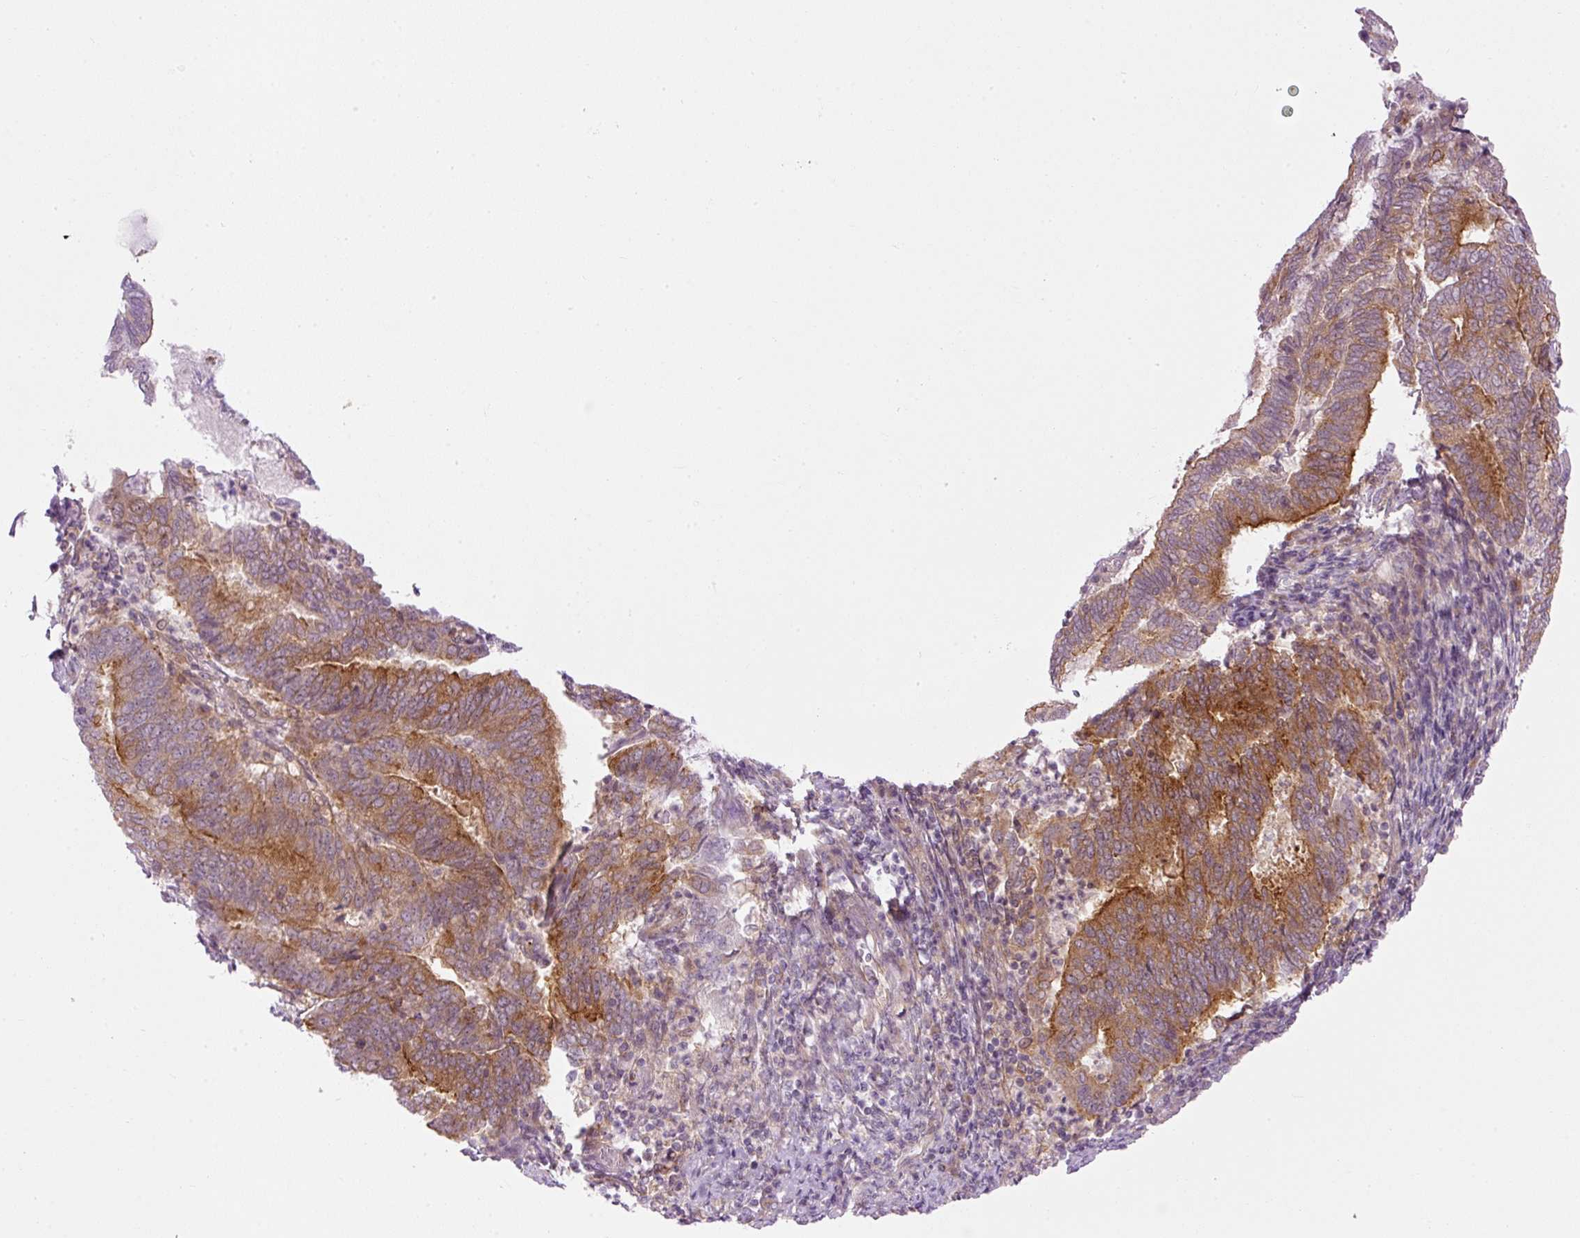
{"staining": {"intensity": "moderate", "quantity": ">75%", "location": "cytoplasmic/membranous"}, "tissue": "endometrial cancer", "cell_type": "Tumor cells", "image_type": "cancer", "snomed": [{"axis": "morphology", "description": "Adenocarcinoma, NOS"}, {"axis": "topography", "description": "Endometrium"}], "caption": "Protein expression analysis of human endometrial cancer reveals moderate cytoplasmic/membranous staining in about >75% of tumor cells.", "gene": "MZT2B", "patient": {"sex": "female", "age": 80}}